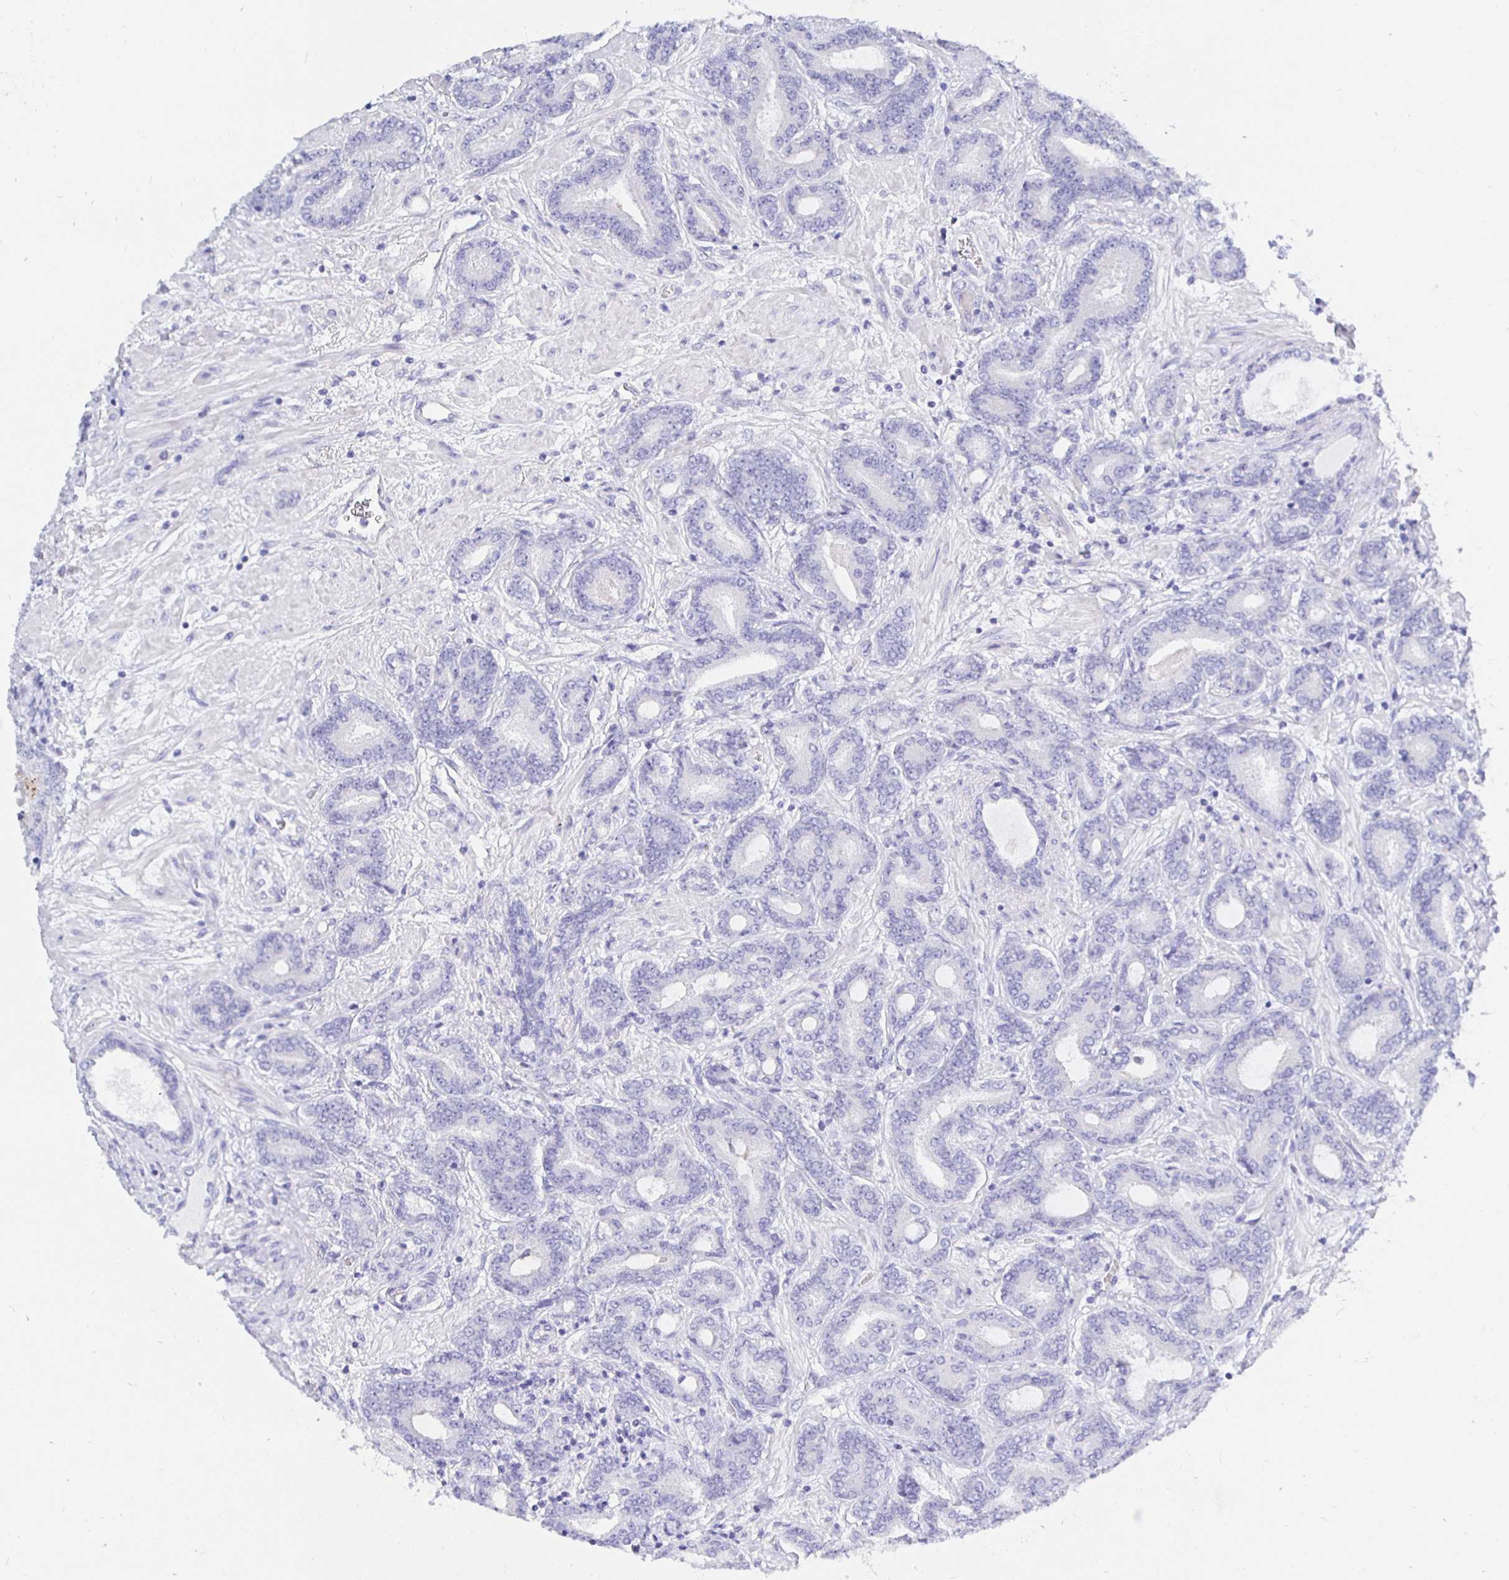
{"staining": {"intensity": "weak", "quantity": "<25%", "location": "cytoplasmic/membranous"}, "tissue": "prostate cancer", "cell_type": "Tumor cells", "image_type": "cancer", "snomed": [{"axis": "morphology", "description": "Adenocarcinoma, High grade"}, {"axis": "topography", "description": "Prostate"}], "caption": "High power microscopy histopathology image of an immunohistochemistry micrograph of prostate cancer, revealing no significant staining in tumor cells.", "gene": "UMOD", "patient": {"sex": "male", "age": 62}}